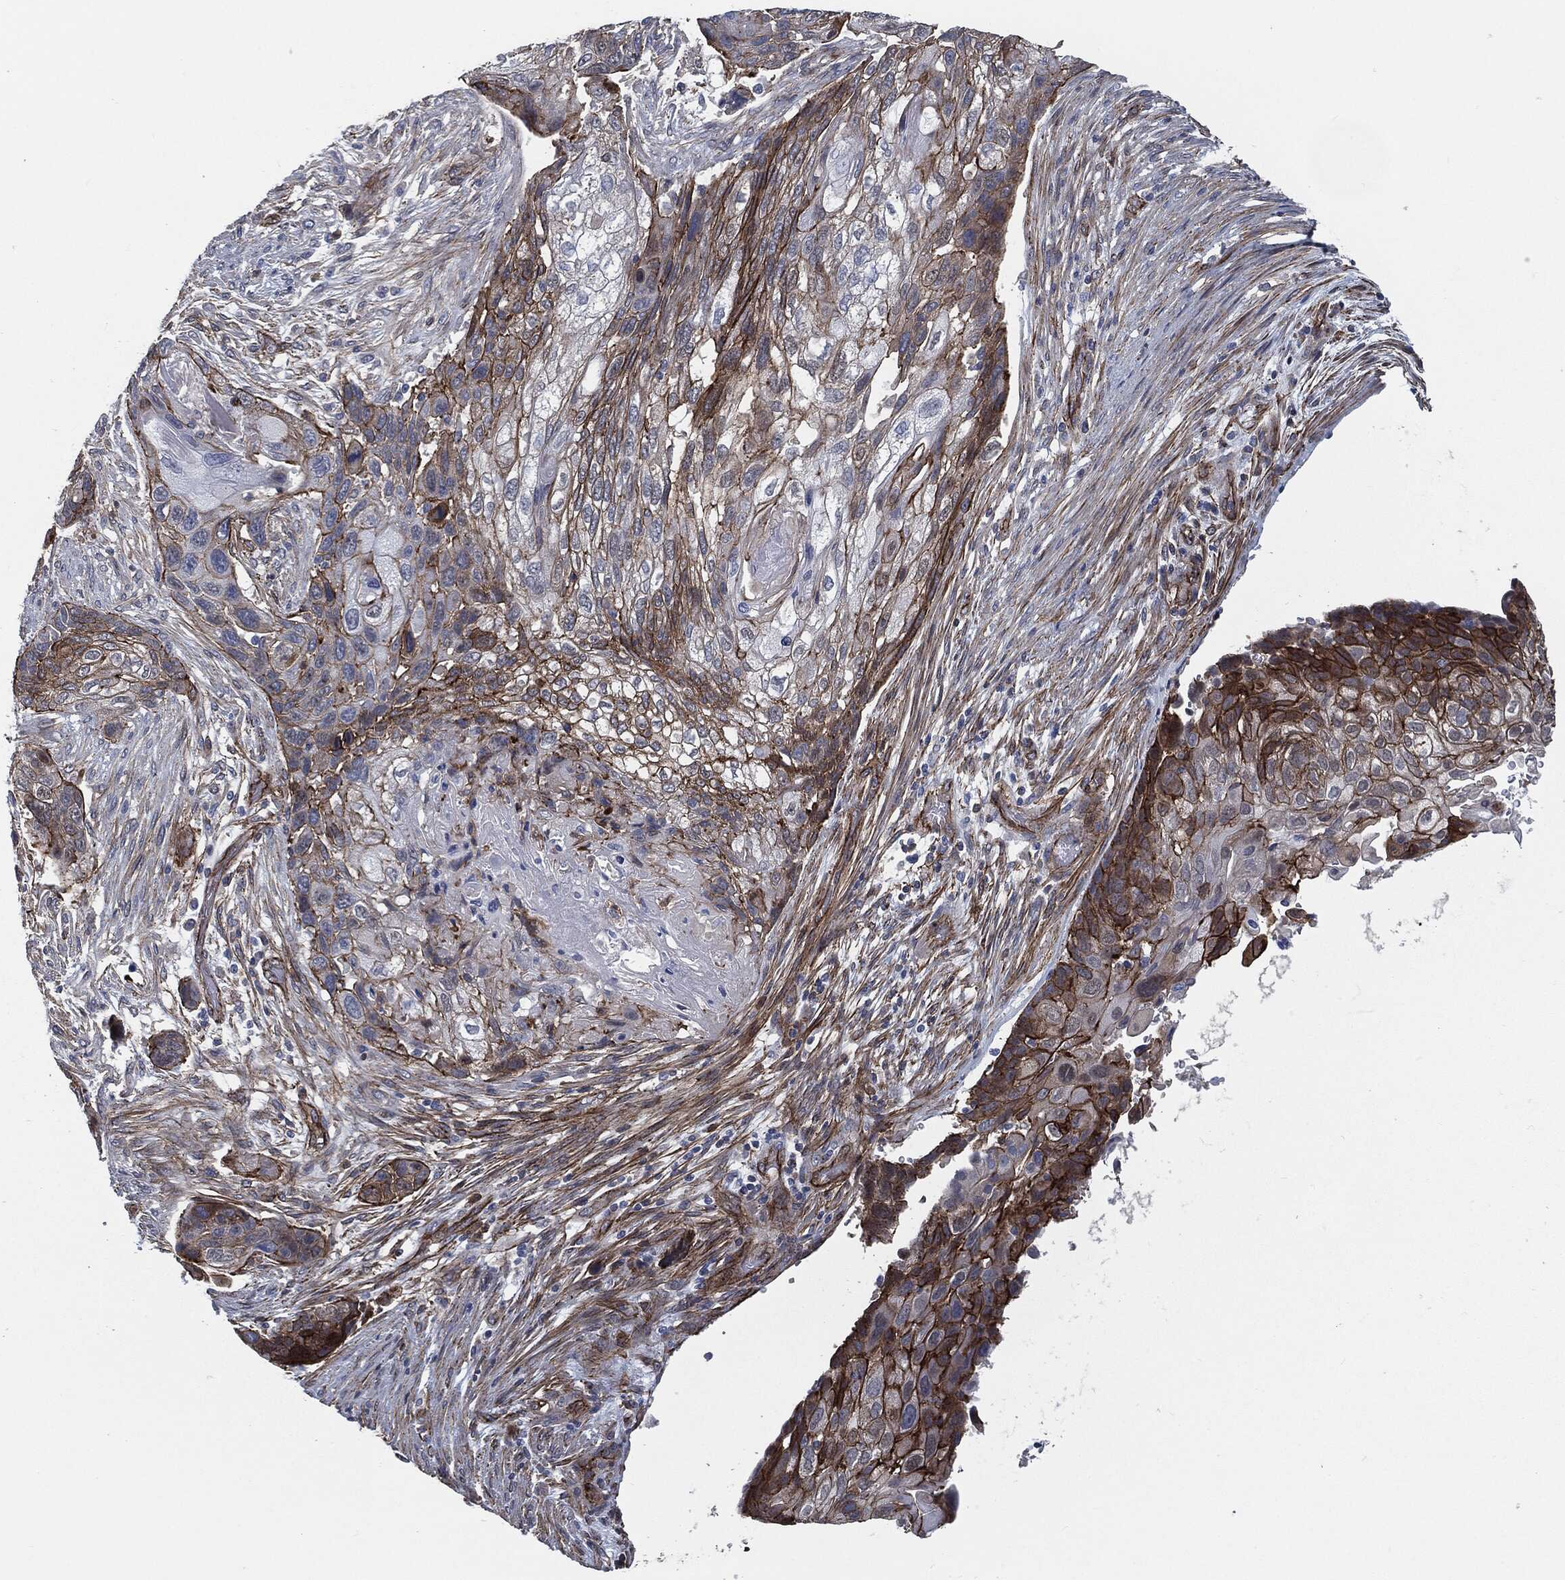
{"staining": {"intensity": "strong", "quantity": "<25%", "location": "cytoplasmic/membranous"}, "tissue": "lung cancer", "cell_type": "Tumor cells", "image_type": "cancer", "snomed": [{"axis": "morphology", "description": "Normal tissue, NOS"}, {"axis": "morphology", "description": "Squamous cell carcinoma, NOS"}, {"axis": "topography", "description": "Bronchus"}, {"axis": "topography", "description": "Lung"}], "caption": "The histopathology image reveals a brown stain indicating the presence of a protein in the cytoplasmic/membranous of tumor cells in squamous cell carcinoma (lung). The staining was performed using DAB (3,3'-diaminobenzidine) to visualize the protein expression in brown, while the nuclei were stained in blue with hematoxylin (Magnification: 20x).", "gene": "SVIL", "patient": {"sex": "male", "age": 69}}